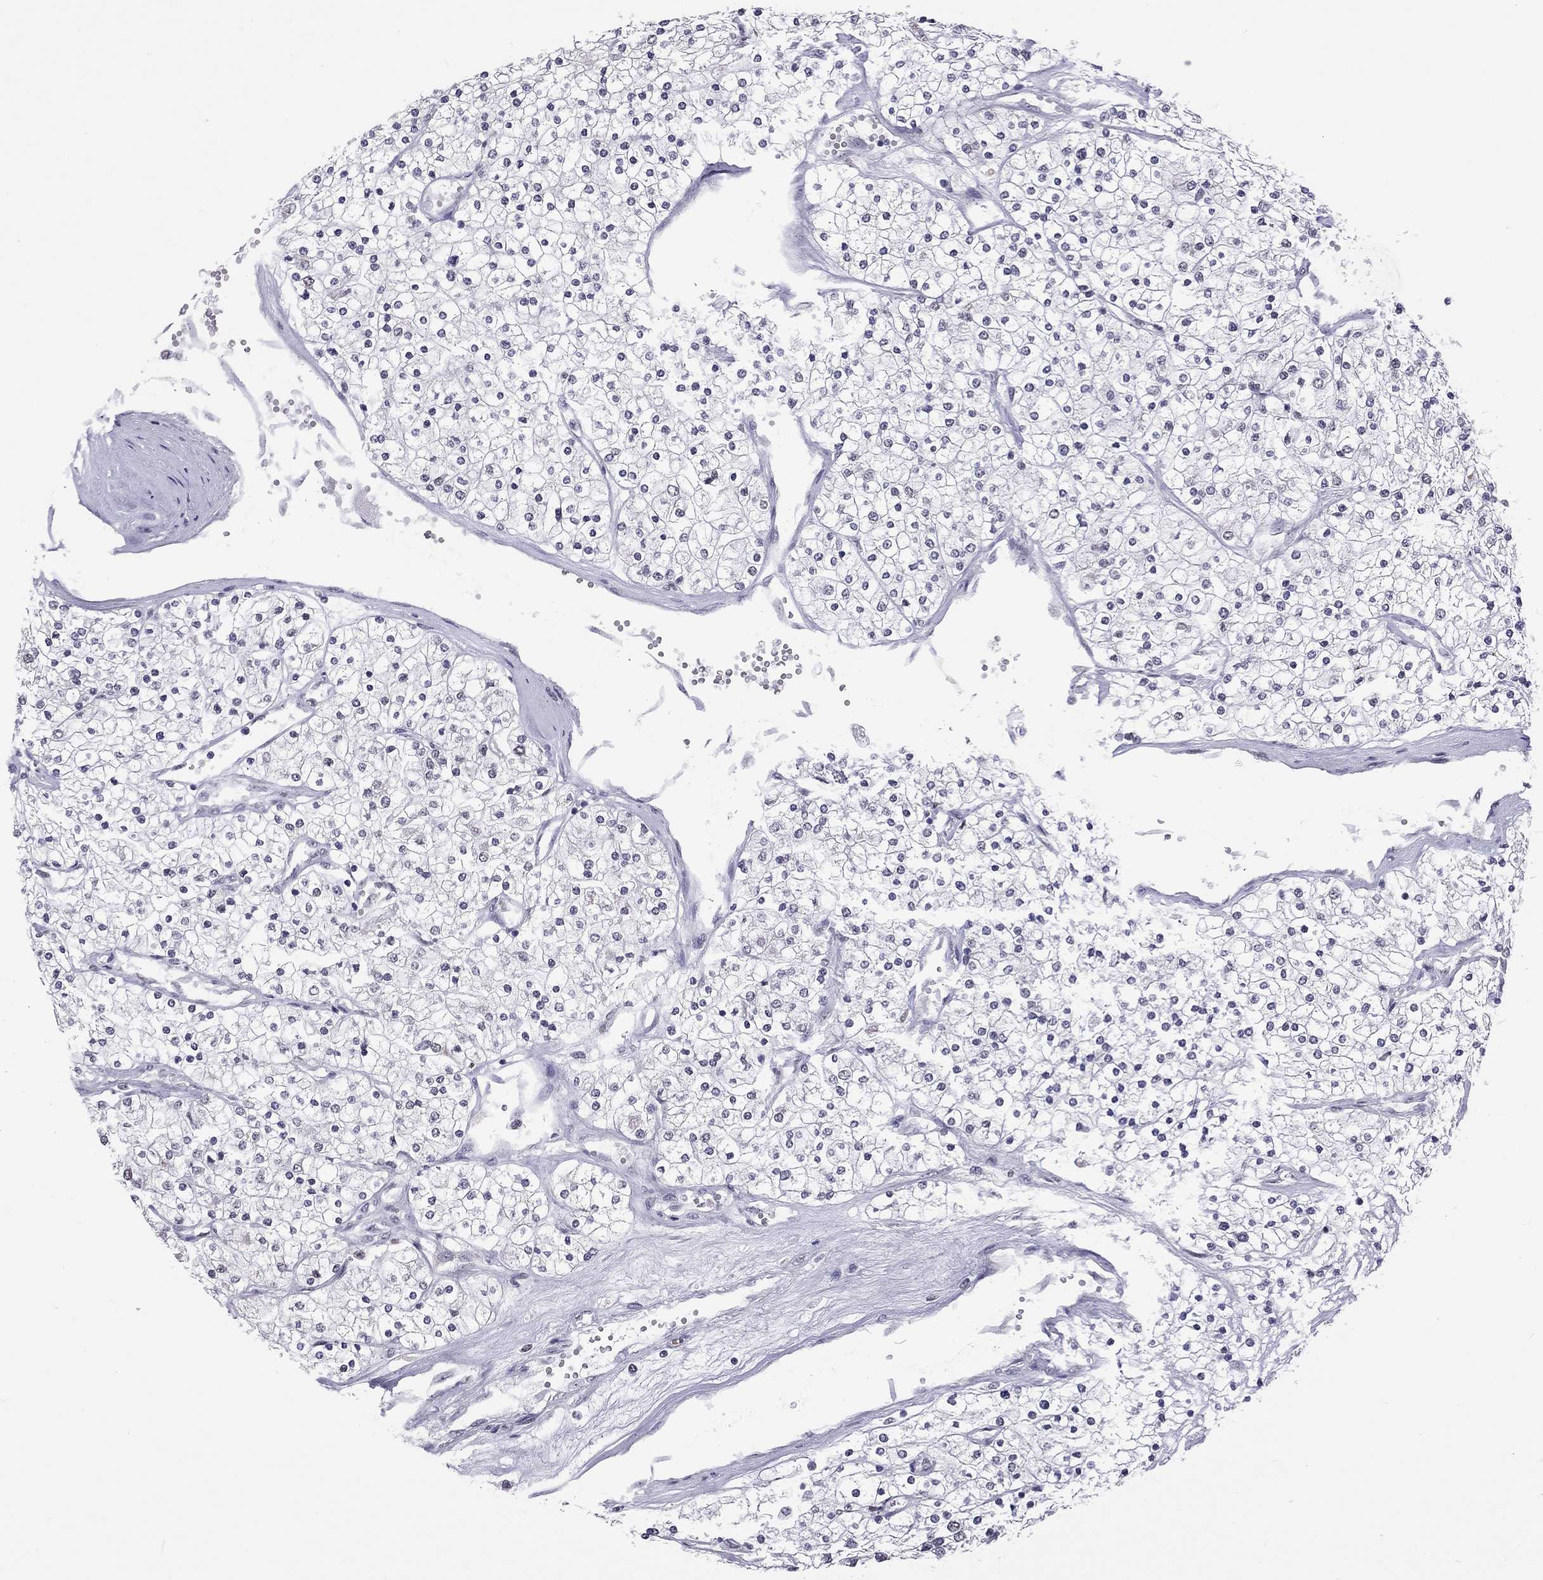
{"staining": {"intensity": "negative", "quantity": "none", "location": "none"}, "tissue": "renal cancer", "cell_type": "Tumor cells", "image_type": "cancer", "snomed": [{"axis": "morphology", "description": "Adenocarcinoma, NOS"}, {"axis": "topography", "description": "Kidney"}], "caption": "Immunohistochemical staining of human adenocarcinoma (renal) reveals no significant positivity in tumor cells.", "gene": "PPP1R3A", "patient": {"sex": "male", "age": 80}}